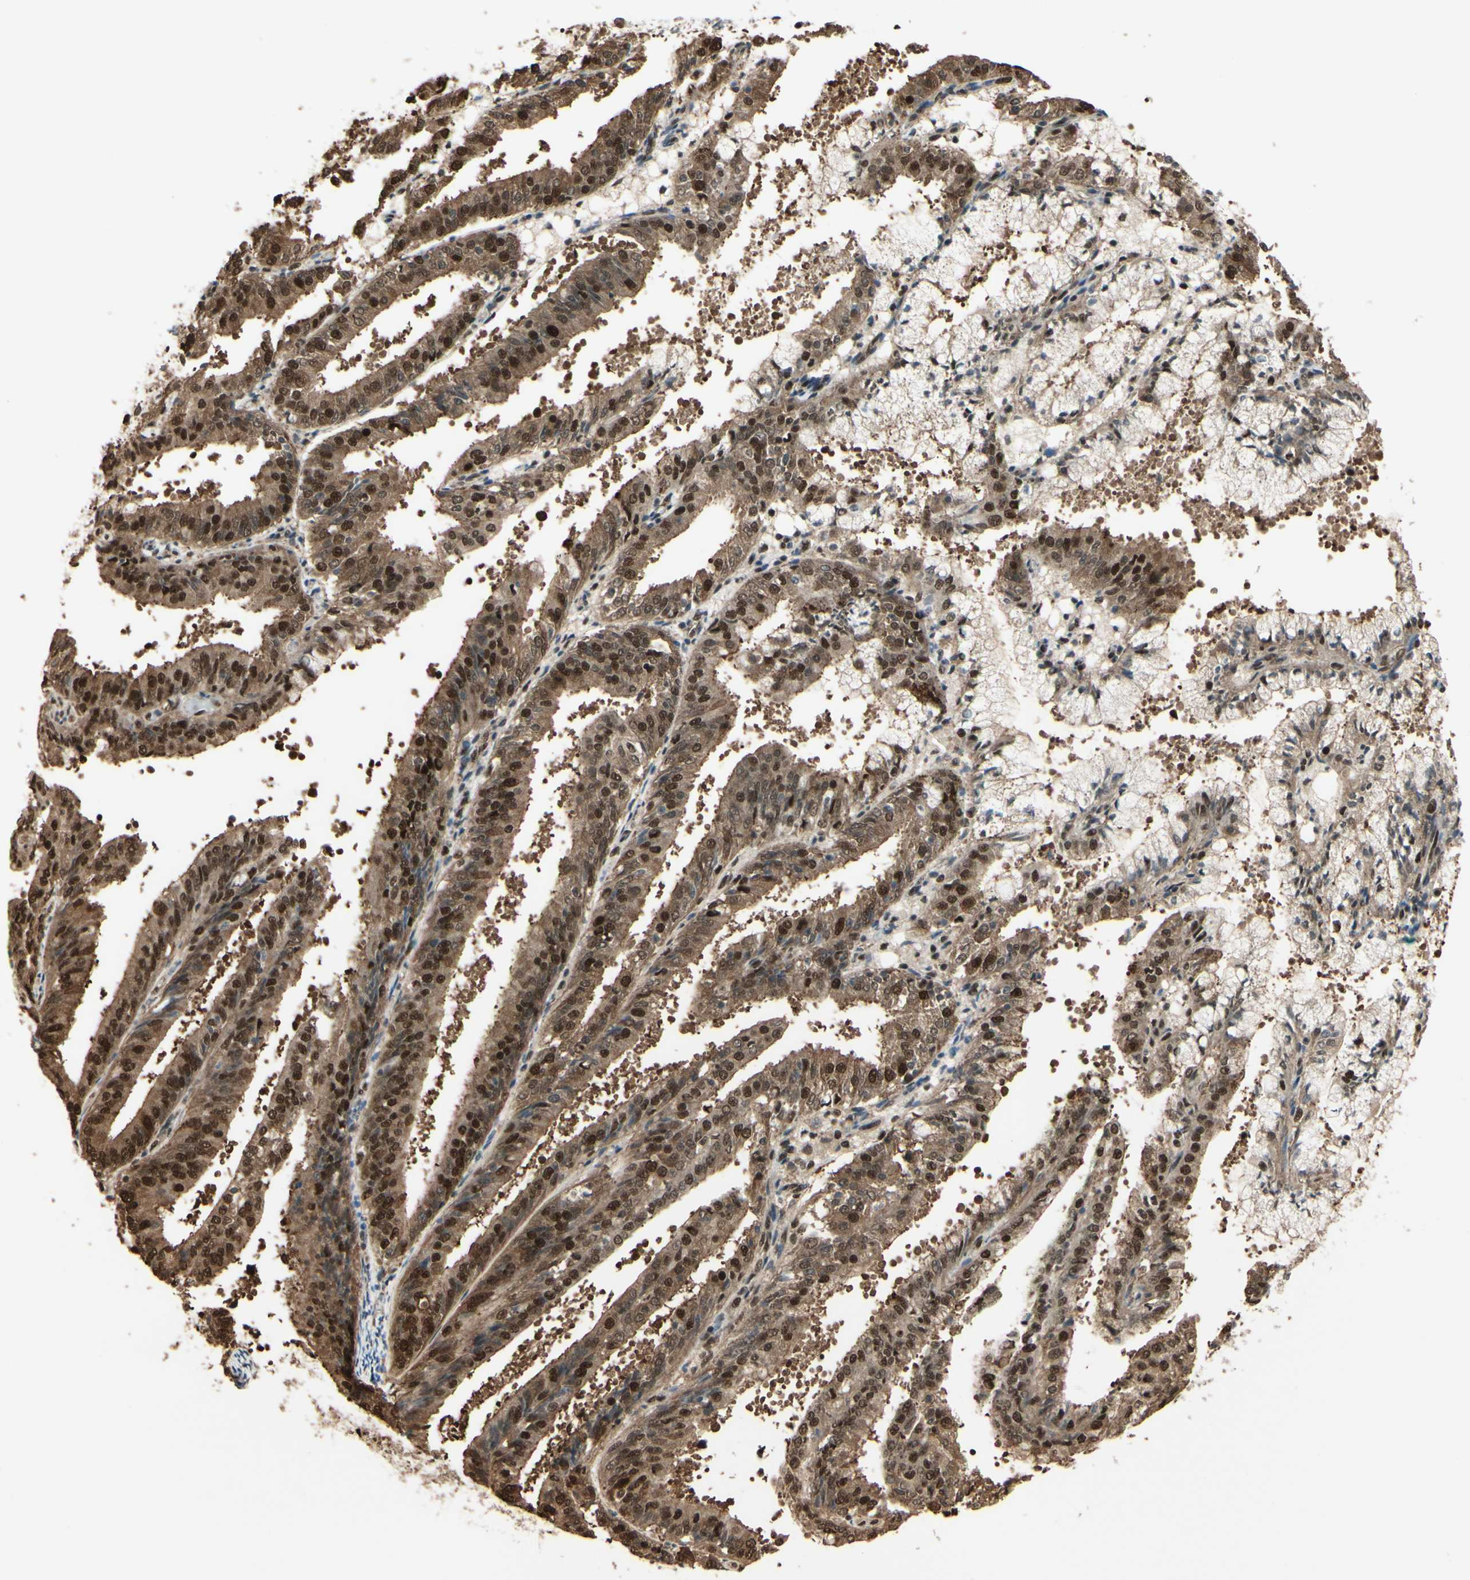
{"staining": {"intensity": "strong", "quantity": ">75%", "location": "cytoplasmic/membranous,nuclear"}, "tissue": "endometrial cancer", "cell_type": "Tumor cells", "image_type": "cancer", "snomed": [{"axis": "morphology", "description": "Adenocarcinoma, NOS"}, {"axis": "topography", "description": "Endometrium"}], "caption": "Adenocarcinoma (endometrial) stained with immunohistochemistry demonstrates strong cytoplasmic/membranous and nuclear expression in approximately >75% of tumor cells. The protein of interest is stained brown, and the nuclei are stained in blue (DAB (3,3'-diaminobenzidine) IHC with brightfield microscopy, high magnification).", "gene": "HSF1", "patient": {"sex": "female", "age": 63}}